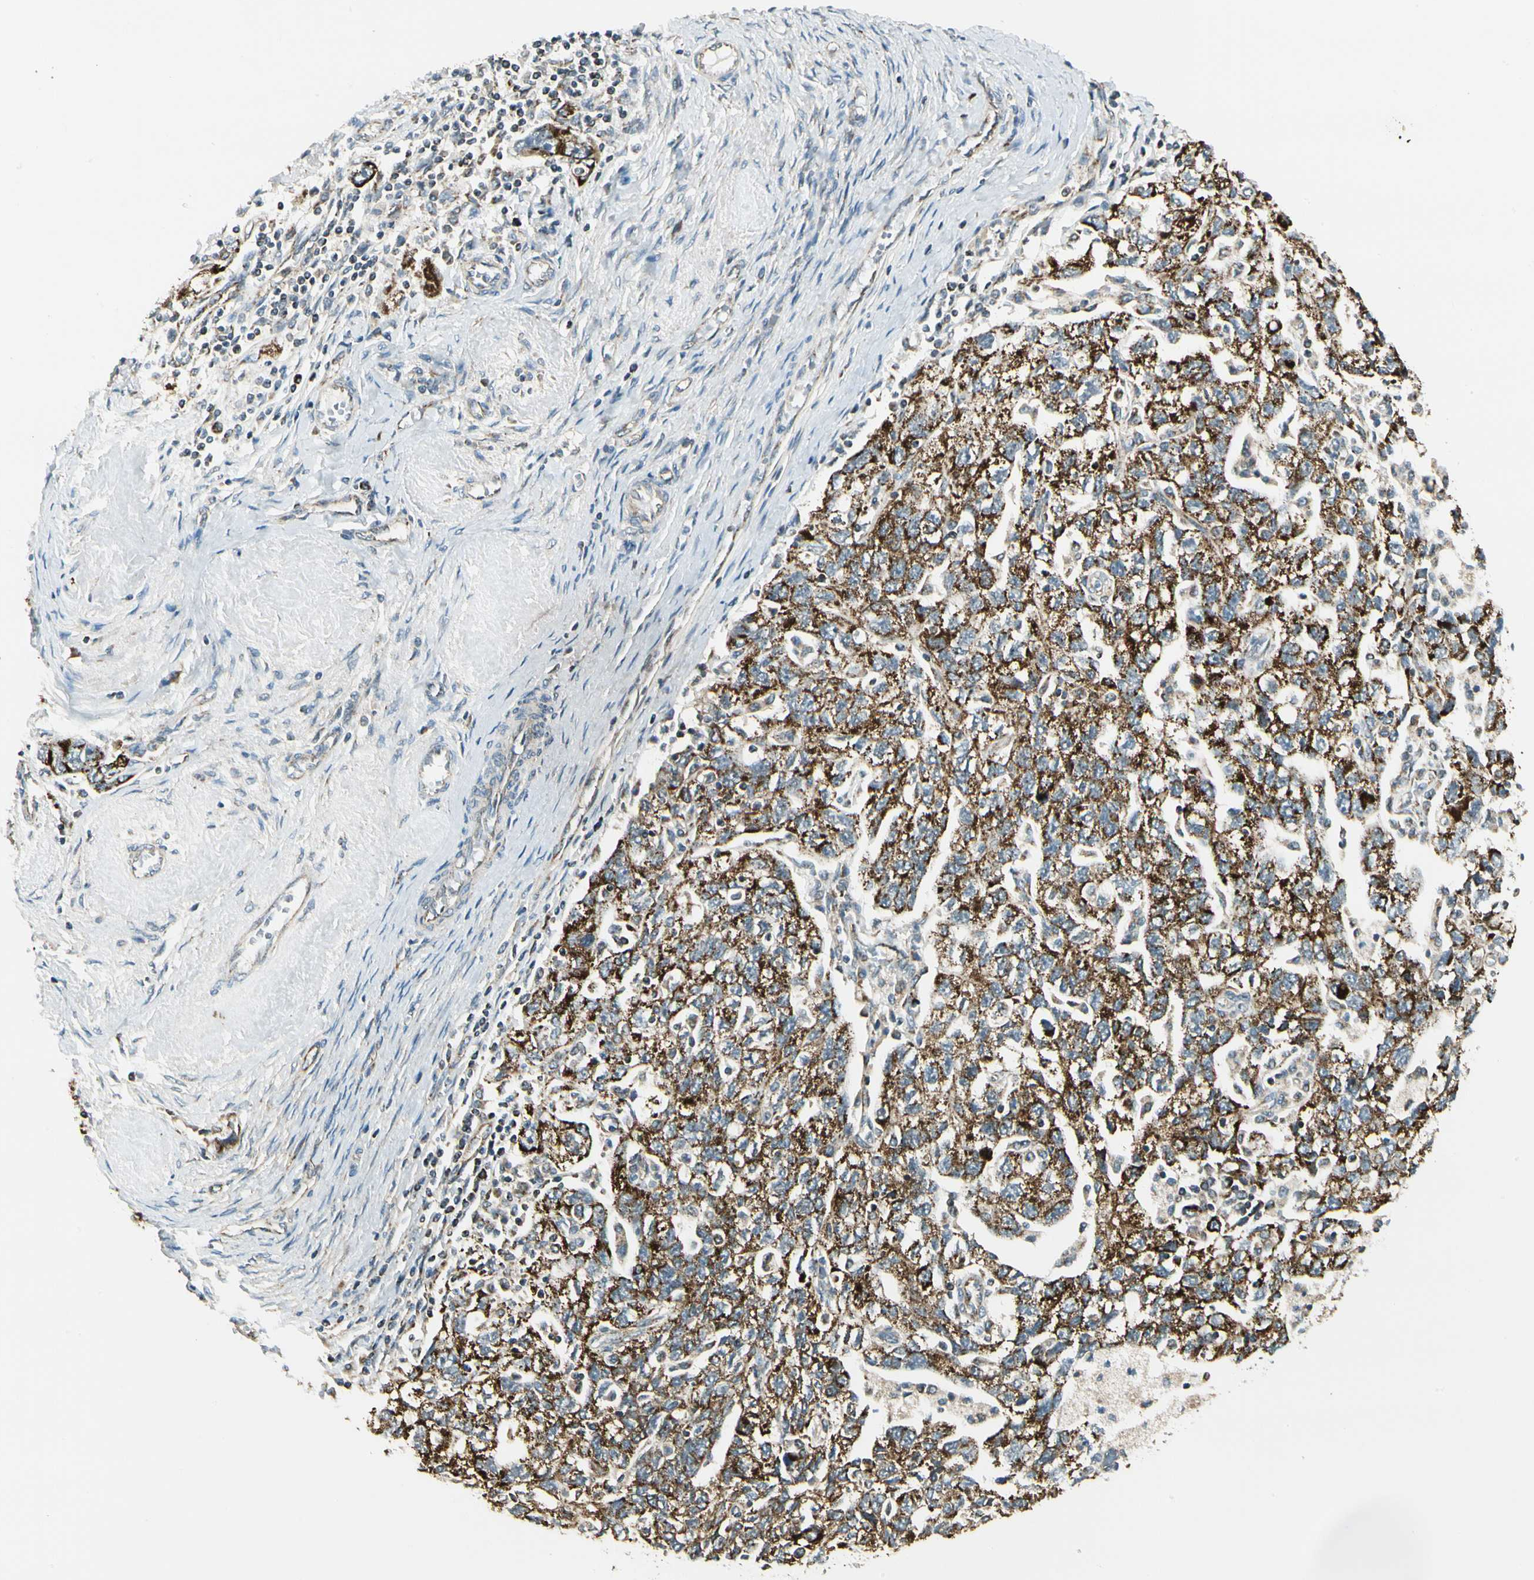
{"staining": {"intensity": "strong", "quantity": ">75%", "location": "cytoplasmic/membranous"}, "tissue": "ovarian cancer", "cell_type": "Tumor cells", "image_type": "cancer", "snomed": [{"axis": "morphology", "description": "Carcinoma, NOS"}, {"axis": "morphology", "description": "Cystadenocarcinoma, serous, NOS"}, {"axis": "topography", "description": "Ovary"}], "caption": "Ovarian serous cystadenocarcinoma tissue exhibits strong cytoplasmic/membranous staining in approximately >75% of tumor cells", "gene": "EPHB3", "patient": {"sex": "female", "age": 69}}